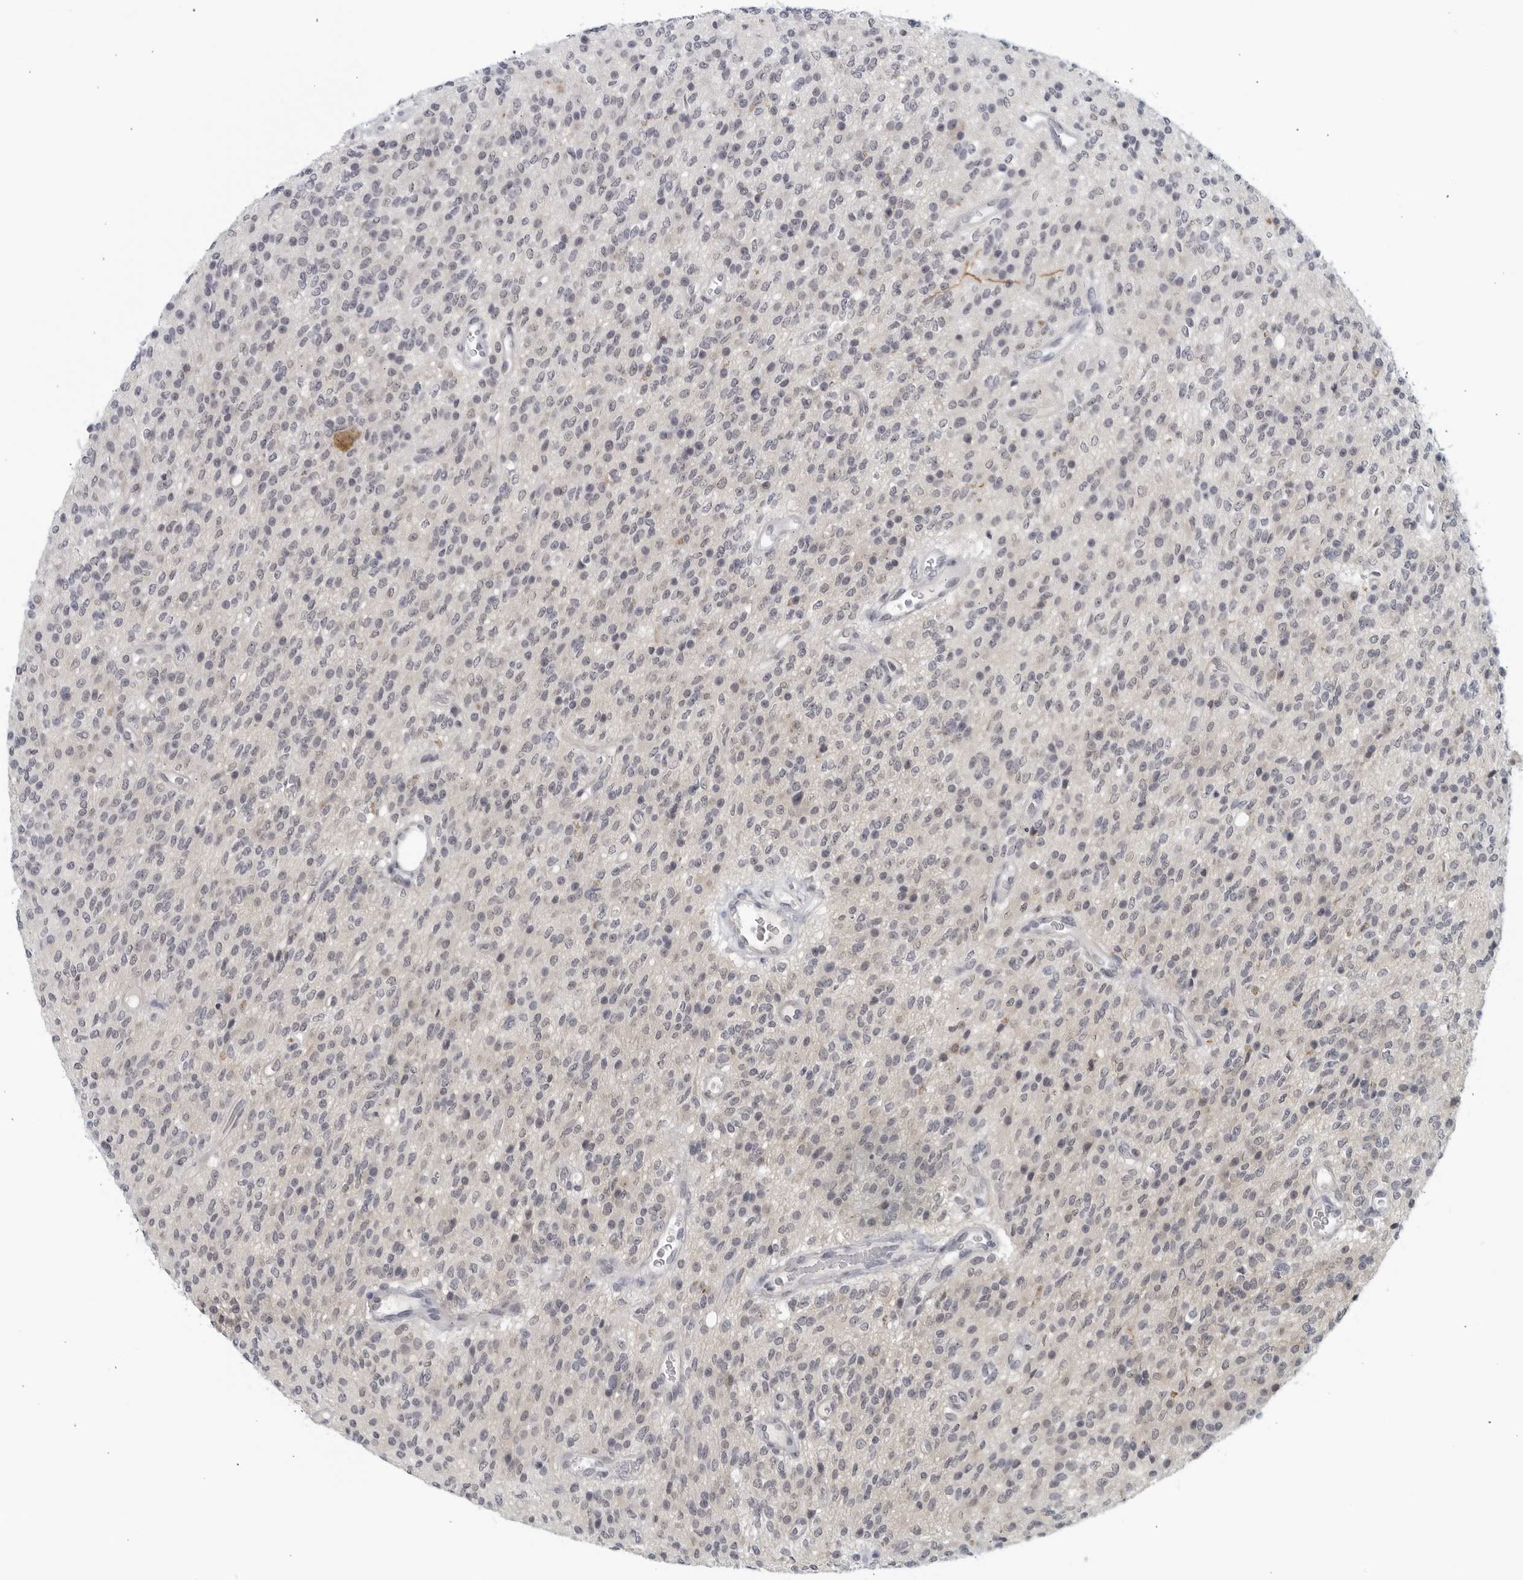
{"staining": {"intensity": "negative", "quantity": "none", "location": "none"}, "tissue": "glioma", "cell_type": "Tumor cells", "image_type": "cancer", "snomed": [{"axis": "morphology", "description": "Glioma, malignant, High grade"}, {"axis": "topography", "description": "Brain"}], "caption": "An IHC histopathology image of malignant glioma (high-grade) is shown. There is no staining in tumor cells of malignant glioma (high-grade).", "gene": "MATN1", "patient": {"sex": "male", "age": 34}}